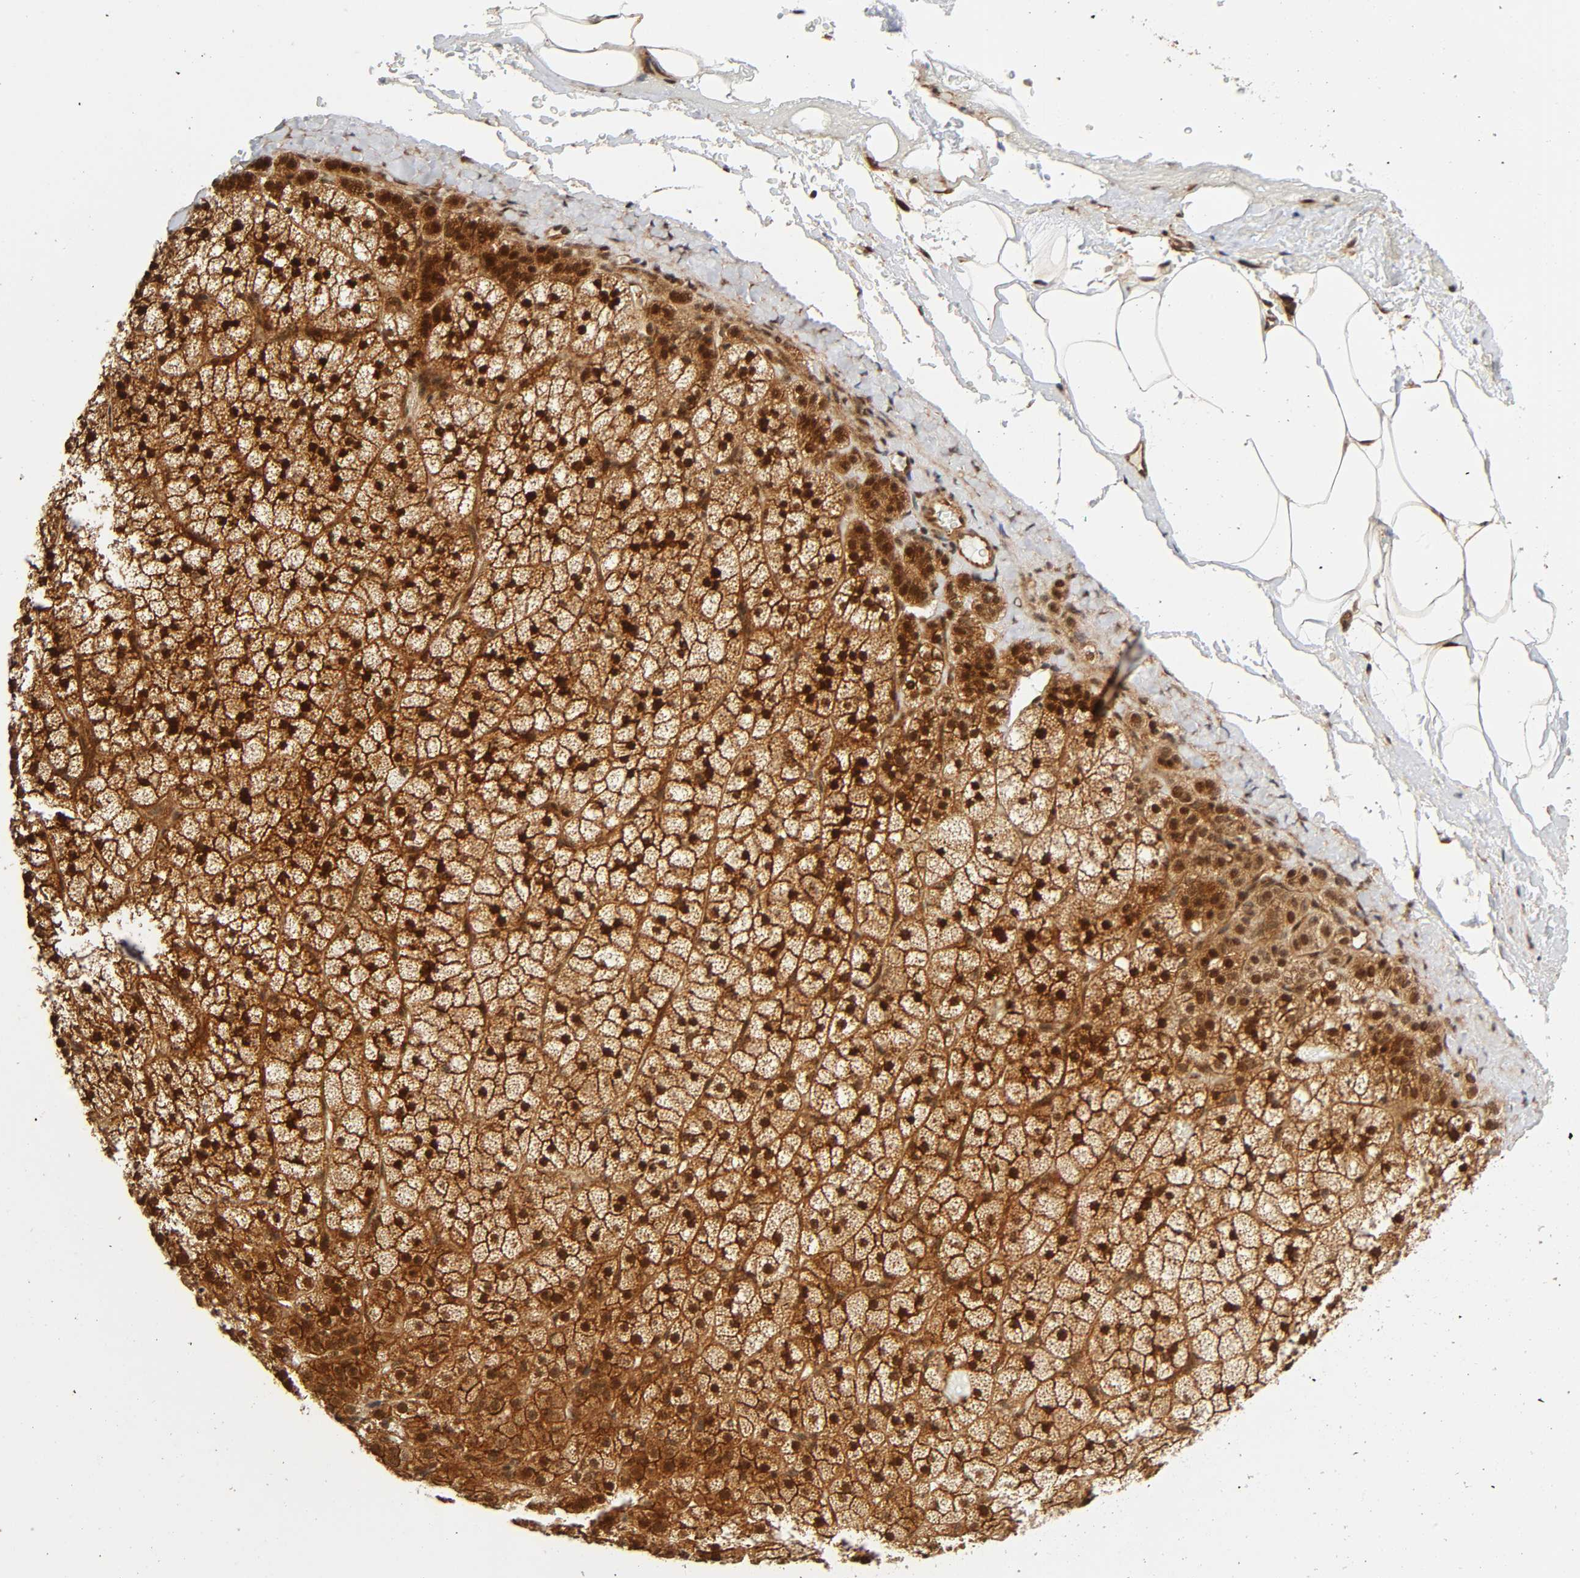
{"staining": {"intensity": "strong", "quantity": ">75%", "location": "cytoplasmic/membranous,nuclear"}, "tissue": "adrenal gland", "cell_type": "Glandular cells", "image_type": "normal", "snomed": [{"axis": "morphology", "description": "Normal tissue, NOS"}, {"axis": "topography", "description": "Adrenal gland"}], "caption": "Immunohistochemistry of unremarkable adrenal gland displays high levels of strong cytoplasmic/membranous,nuclear staining in about >75% of glandular cells. (IHC, brightfield microscopy, high magnification).", "gene": "IQCJ", "patient": {"sex": "male", "age": 35}}